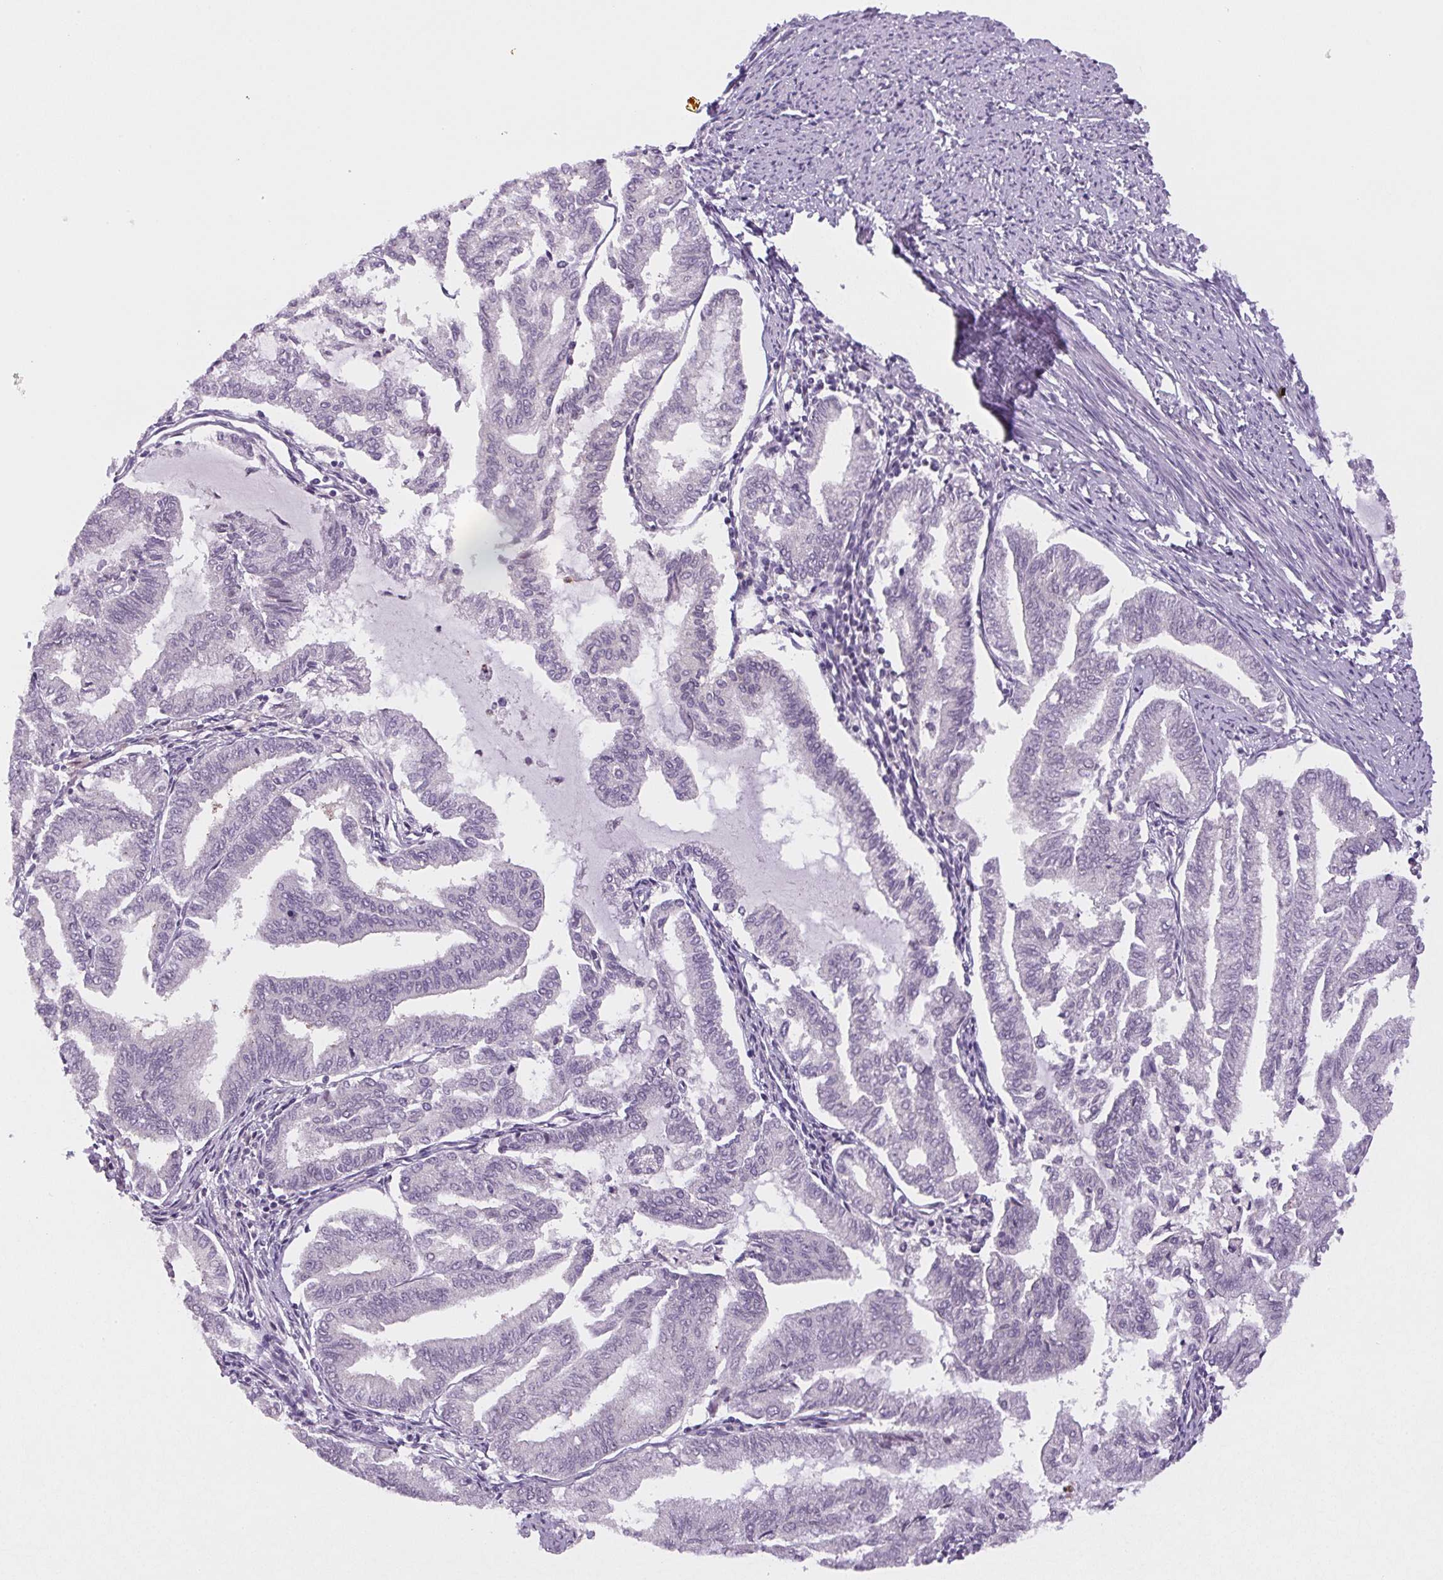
{"staining": {"intensity": "negative", "quantity": "none", "location": "none"}, "tissue": "endometrial cancer", "cell_type": "Tumor cells", "image_type": "cancer", "snomed": [{"axis": "morphology", "description": "Adenocarcinoma, NOS"}, {"axis": "topography", "description": "Endometrium"}], "caption": "Histopathology image shows no protein staining in tumor cells of endometrial cancer tissue.", "gene": "SGF29", "patient": {"sex": "female", "age": 79}}